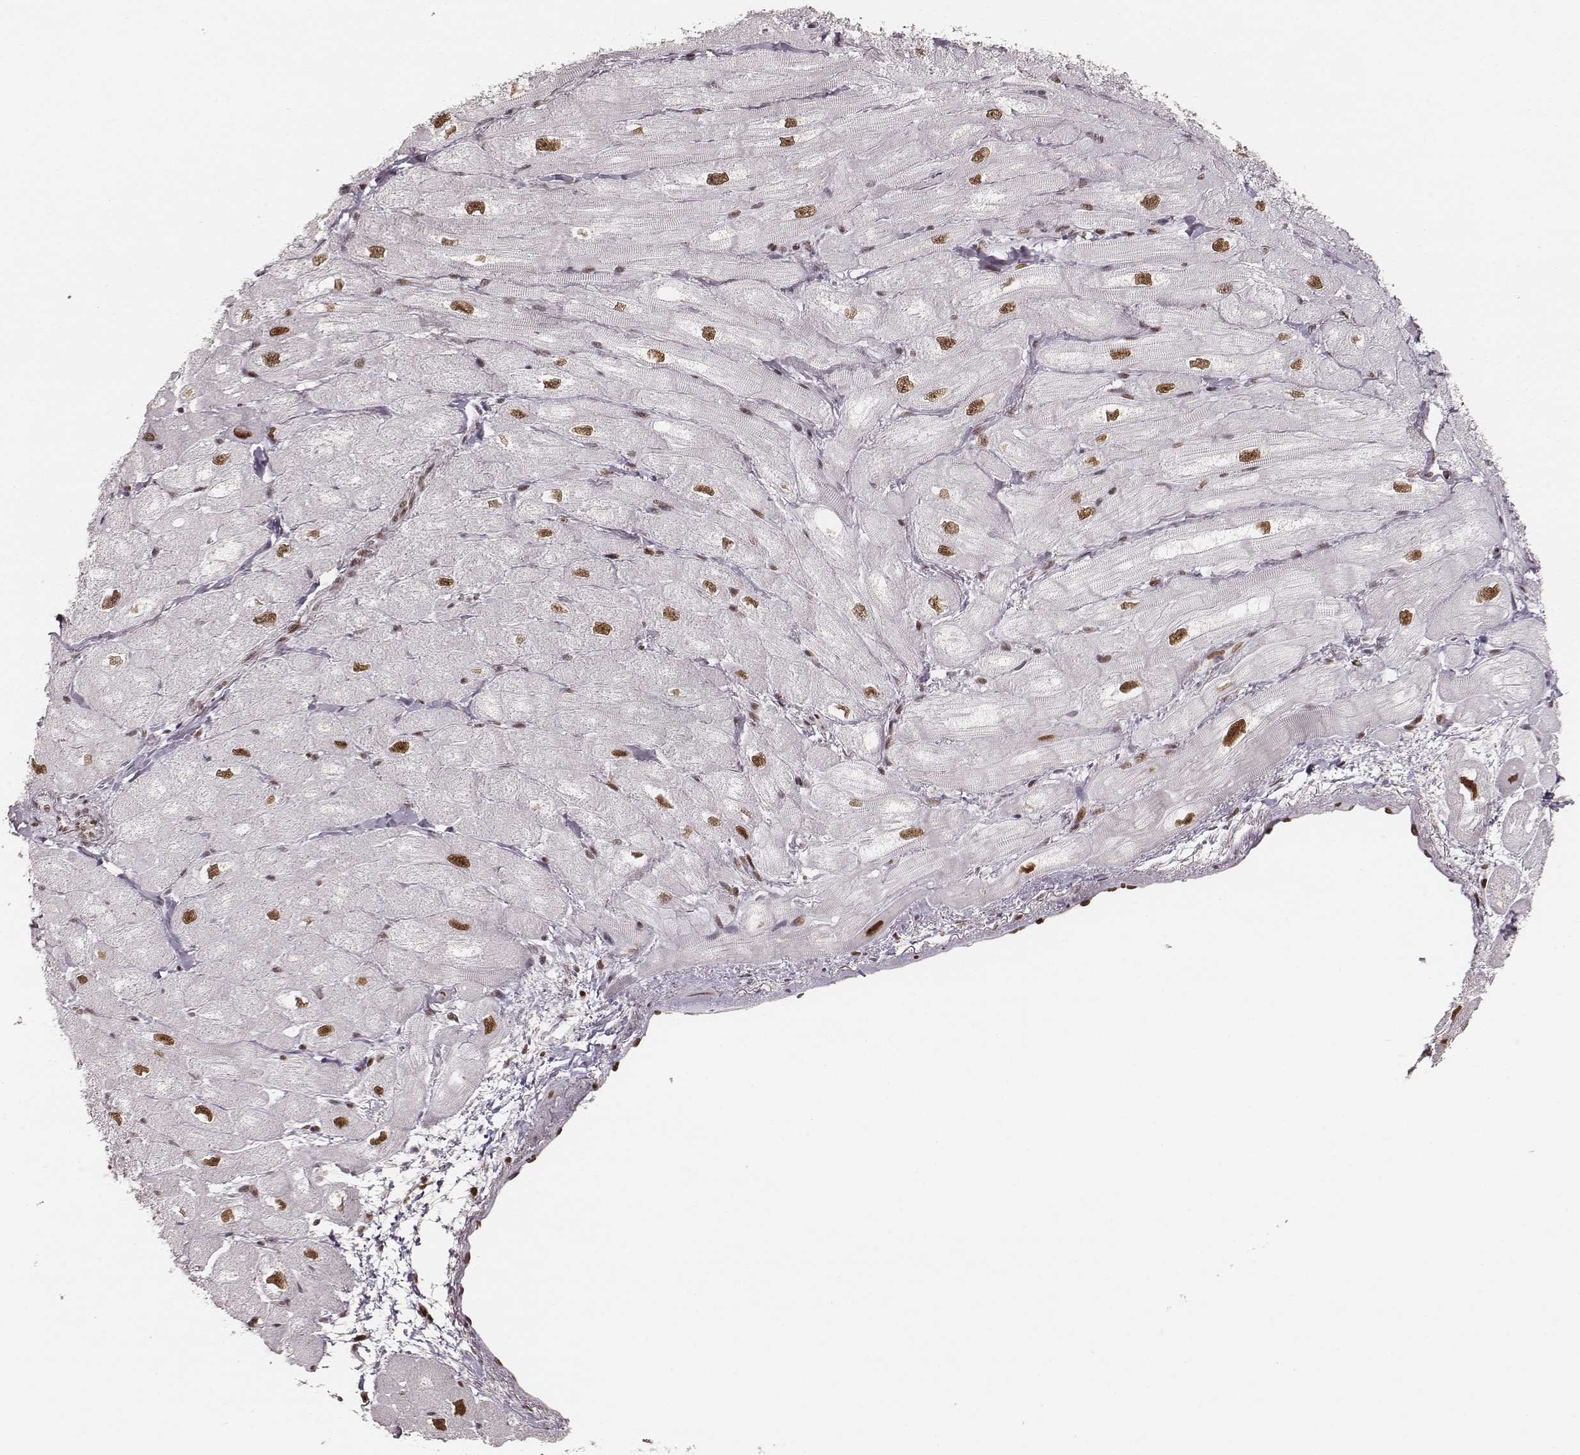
{"staining": {"intensity": "moderate", "quantity": ">75%", "location": "nuclear"}, "tissue": "heart muscle", "cell_type": "Cardiomyocytes", "image_type": "normal", "snomed": [{"axis": "morphology", "description": "Normal tissue, NOS"}, {"axis": "topography", "description": "Heart"}], "caption": "Moderate nuclear protein positivity is seen in about >75% of cardiomyocytes in heart muscle. (Brightfield microscopy of DAB IHC at high magnification).", "gene": "PARP1", "patient": {"sex": "male", "age": 60}}